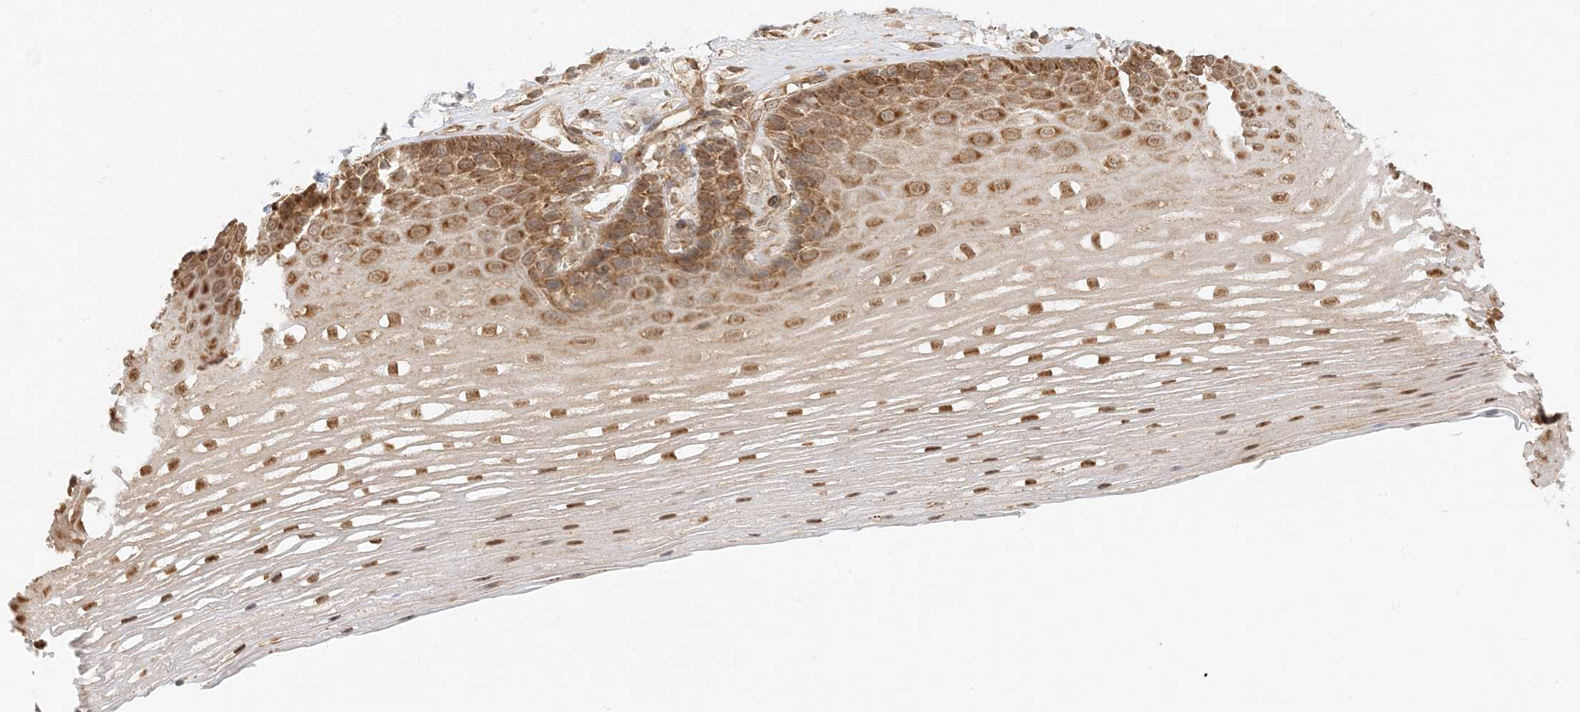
{"staining": {"intensity": "moderate", "quantity": ">75%", "location": "cytoplasmic/membranous,nuclear"}, "tissue": "esophagus", "cell_type": "Squamous epithelial cells", "image_type": "normal", "snomed": [{"axis": "morphology", "description": "Normal tissue, NOS"}, {"axis": "topography", "description": "Esophagus"}], "caption": "Squamous epithelial cells demonstrate medium levels of moderate cytoplasmic/membranous,nuclear staining in about >75% of cells in unremarkable human esophagus.", "gene": "UBAP2L", "patient": {"sex": "male", "age": 62}}